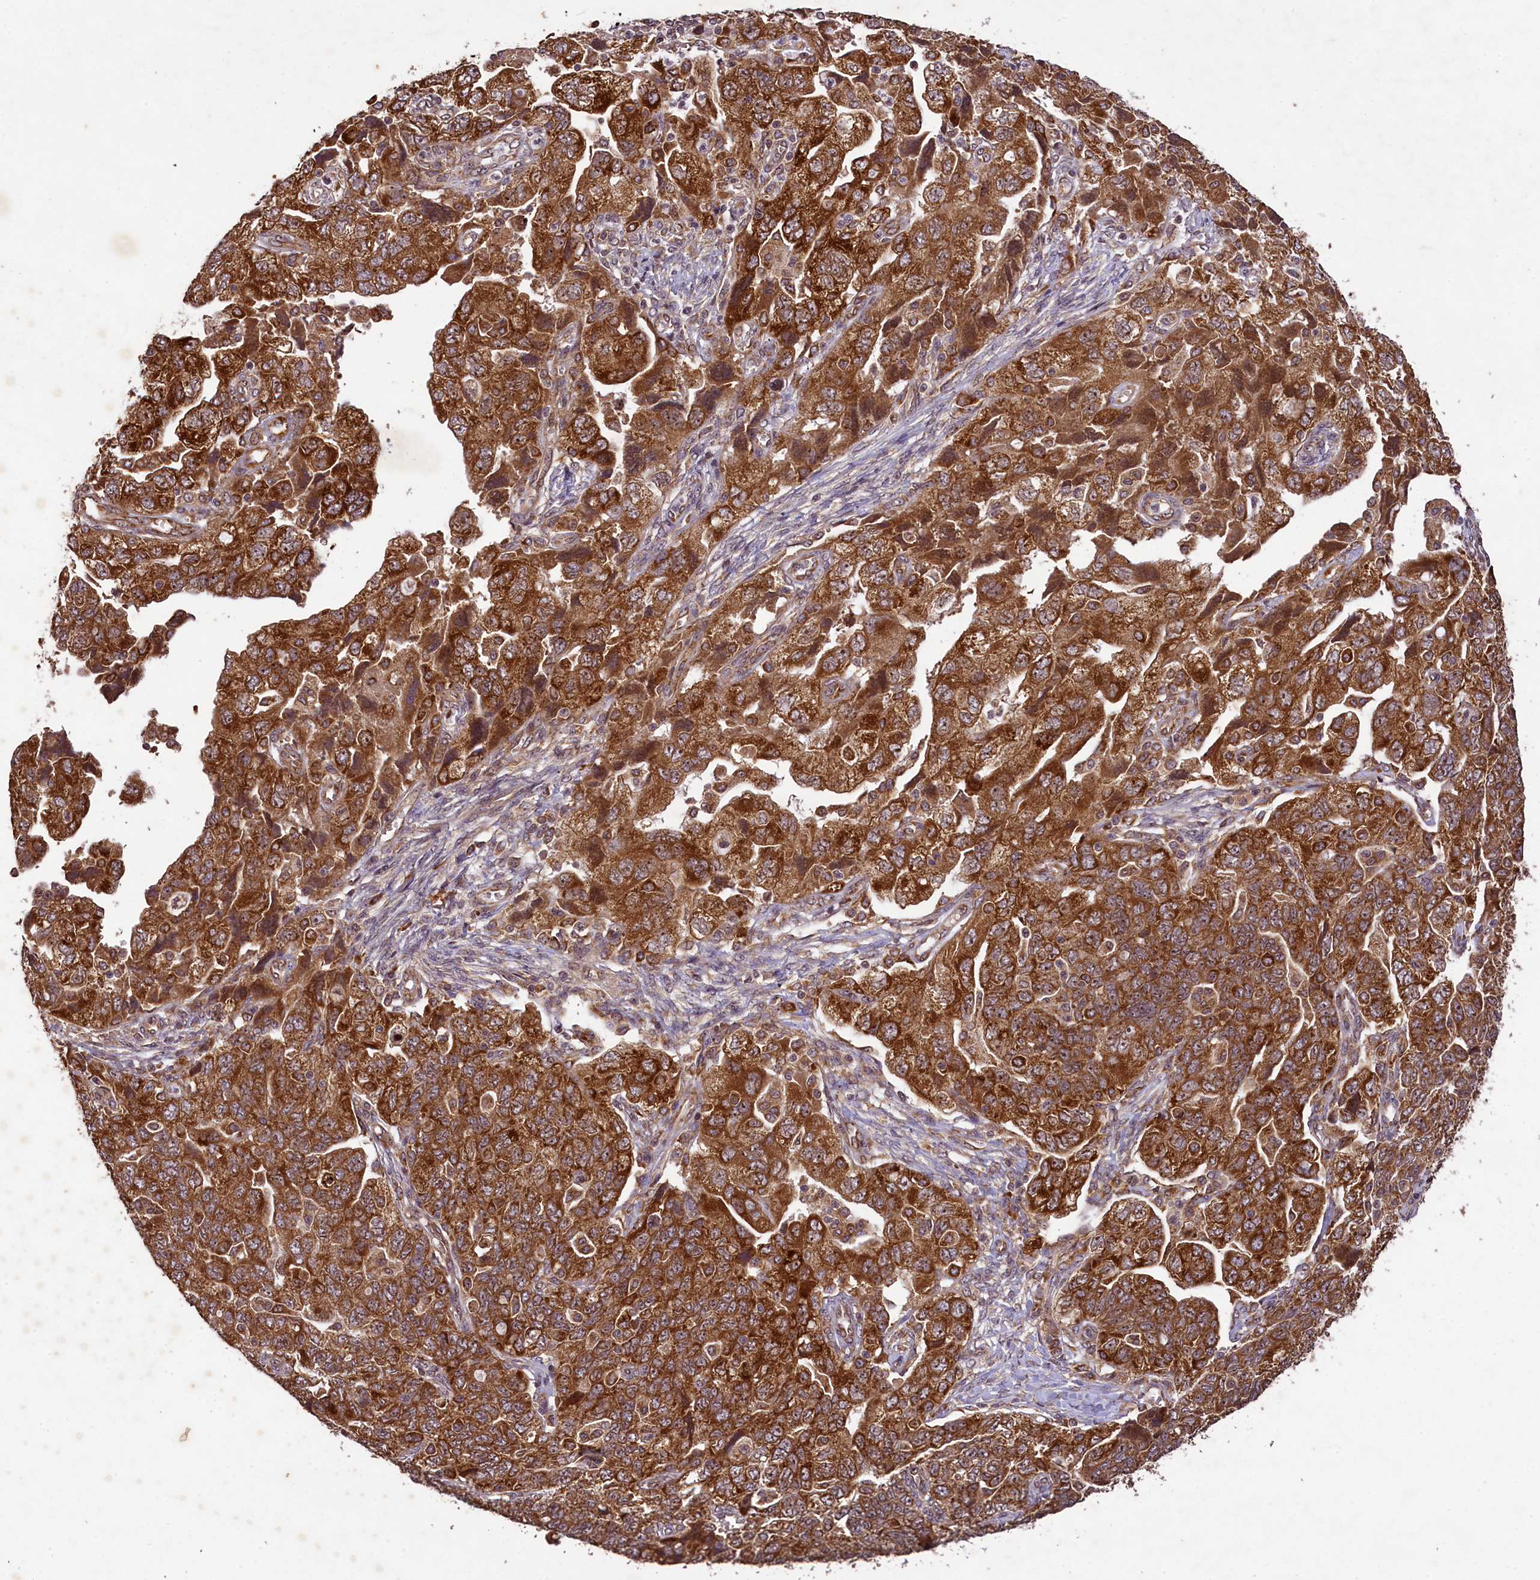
{"staining": {"intensity": "strong", "quantity": ">75%", "location": "cytoplasmic/membranous"}, "tissue": "ovarian cancer", "cell_type": "Tumor cells", "image_type": "cancer", "snomed": [{"axis": "morphology", "description": "Carcinoma, NOS"}, {"axis": "morphology", "description": "Cystadenocarcinoma, serous, NOS"}, {"axis": "topography", "description": "Ovary"}], "caption": "A micrograph showing strong cytoplasmic/membranous staining in about >75% of tumor cells in serous cystadenocarcinoma (ovarian), as visualized by brown immunohistochemical staining.", "gene": "LARP4", "patient": {"sex": "female", "age": 69}}